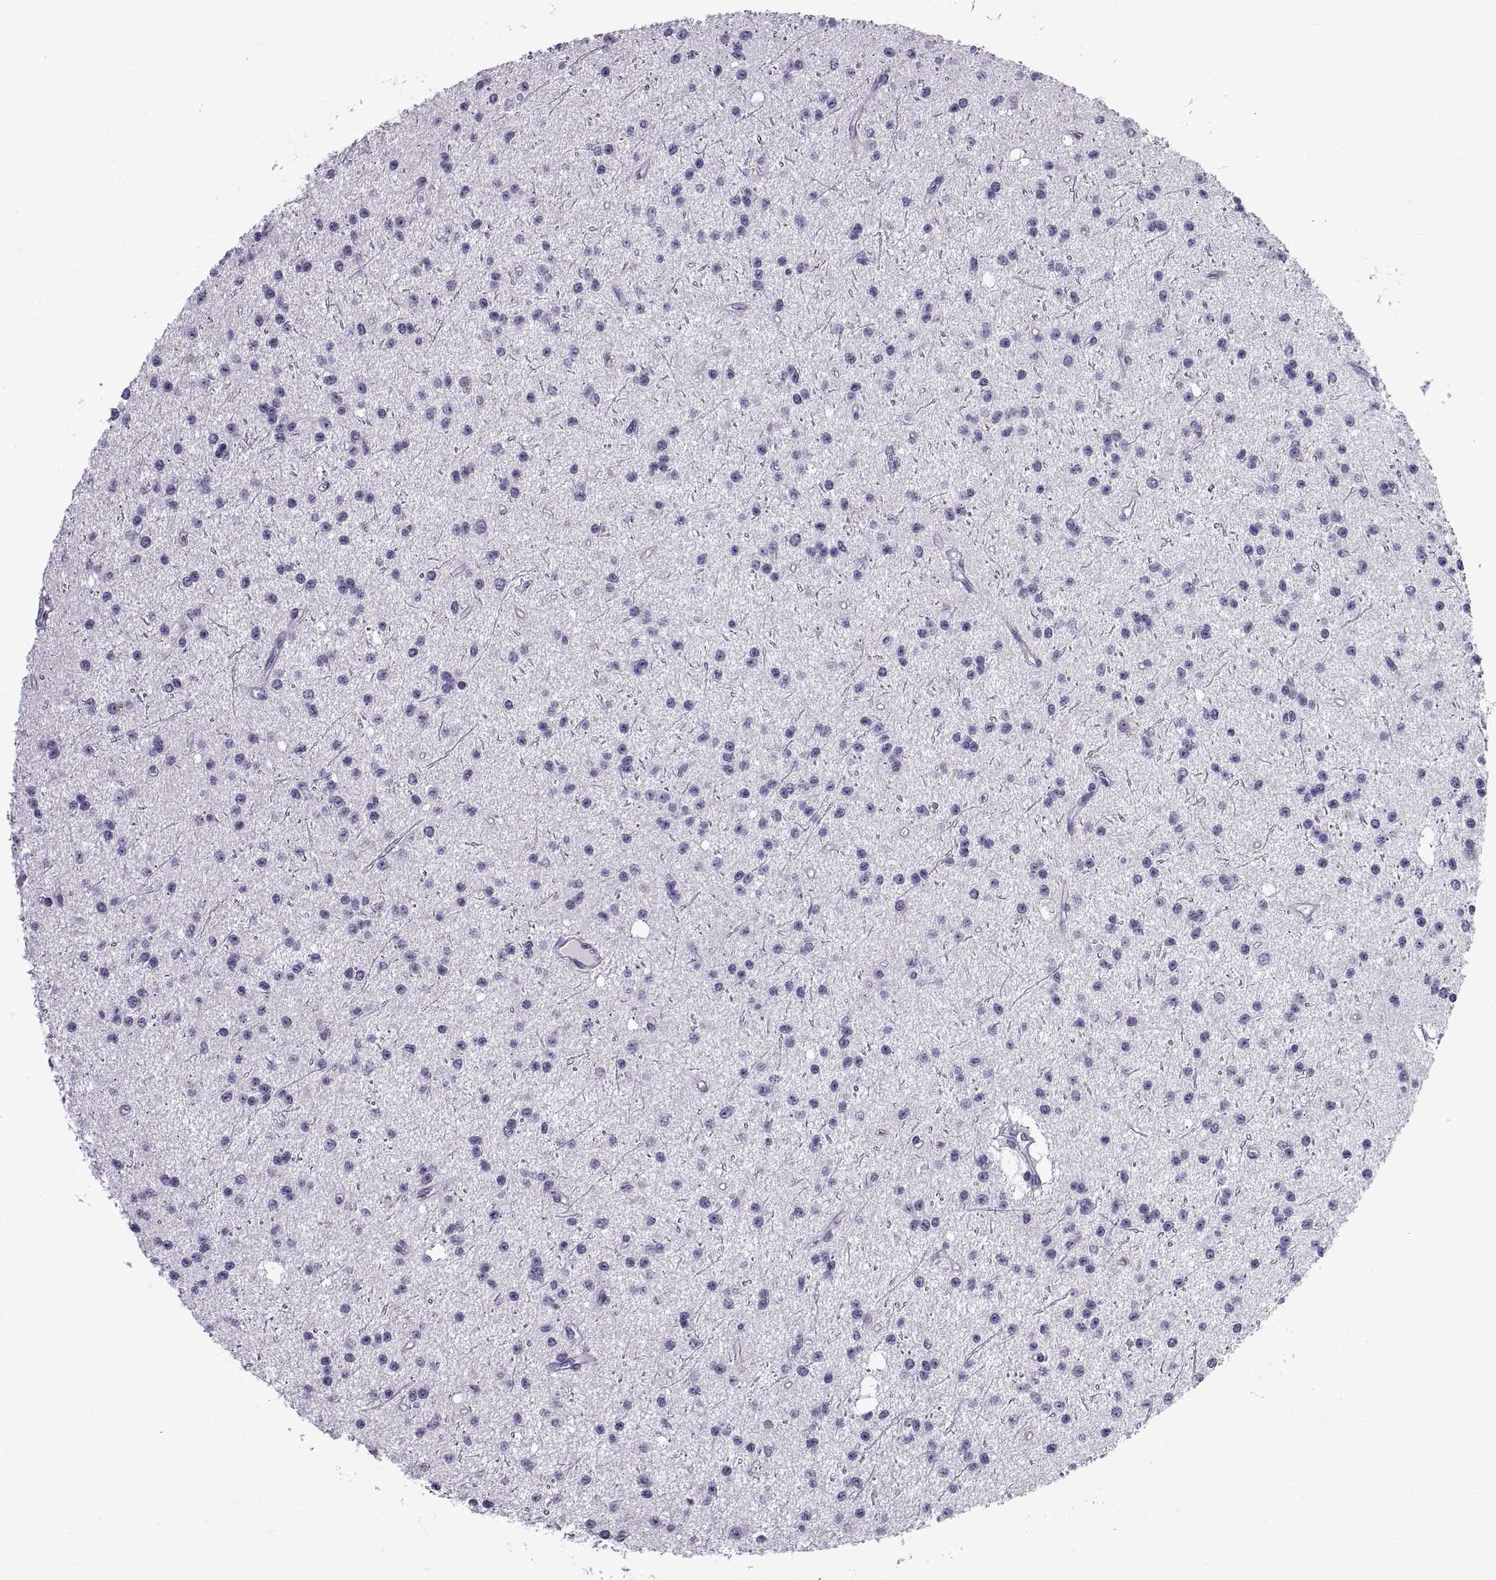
{"staining": {"intensity": "negative", "quantity": "none", "location": "none"}, "tissue": "glioma", "cell_type": "Tumor cells", "image_type": "cancer", "snomed": [{"axis": "morphology", "description": "Glioma, malignant, Low grade"}, {"axis": "topography", "description": "Brain"}], "caption": "The immunohistochemistry (IHC) micrograph has no significant positivity in tumor cells of glioma tissue. (DAB (3,3'-diaminobenzidine) IHC visualized using brightfield microscopy, high magnification).", "gene": "SPDYE1", "patient": {"sex": "male", "age": 27}}